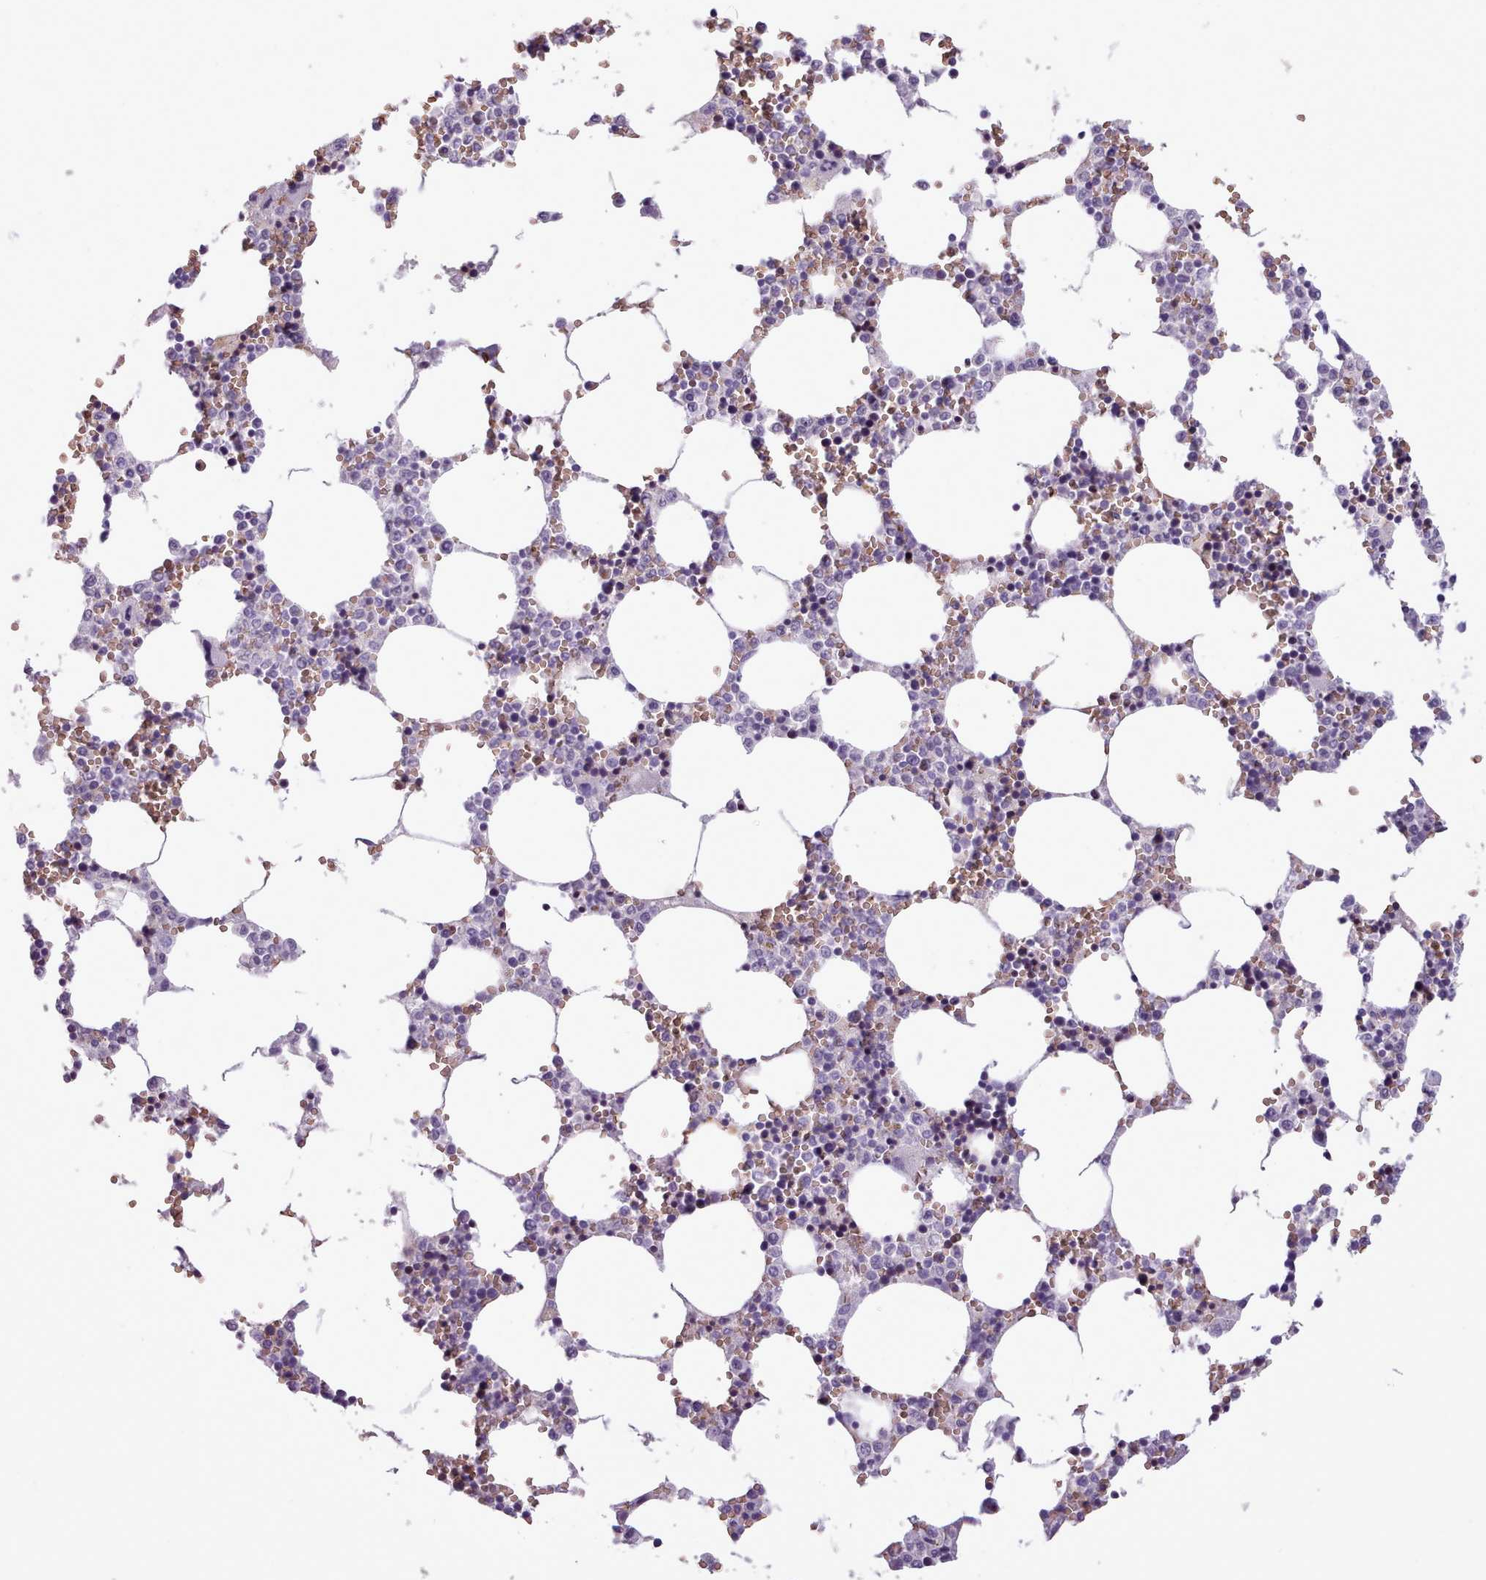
{"staining": {"intensity": "moderate", "quantity": "<25%", "location": "cytoplasmic/membranous"}, "tissue": "bone marrow", "cell_type": "Hematopoietic cells", "image_type": "normal", "snomed": [{"axis": "morphology", "description": "Normal tissue, NOS"}, {"axis": "topography", "description": "Bone marrow"}], "caption": "DAB immunohistochemical staining of normal human bone marrow shows moderate cytoplasmic/membranous protein staining in approximately <25% of hematopoietic cells.", "gene": "AK4P3", "patient": {"sex": "female", "age": 64}}